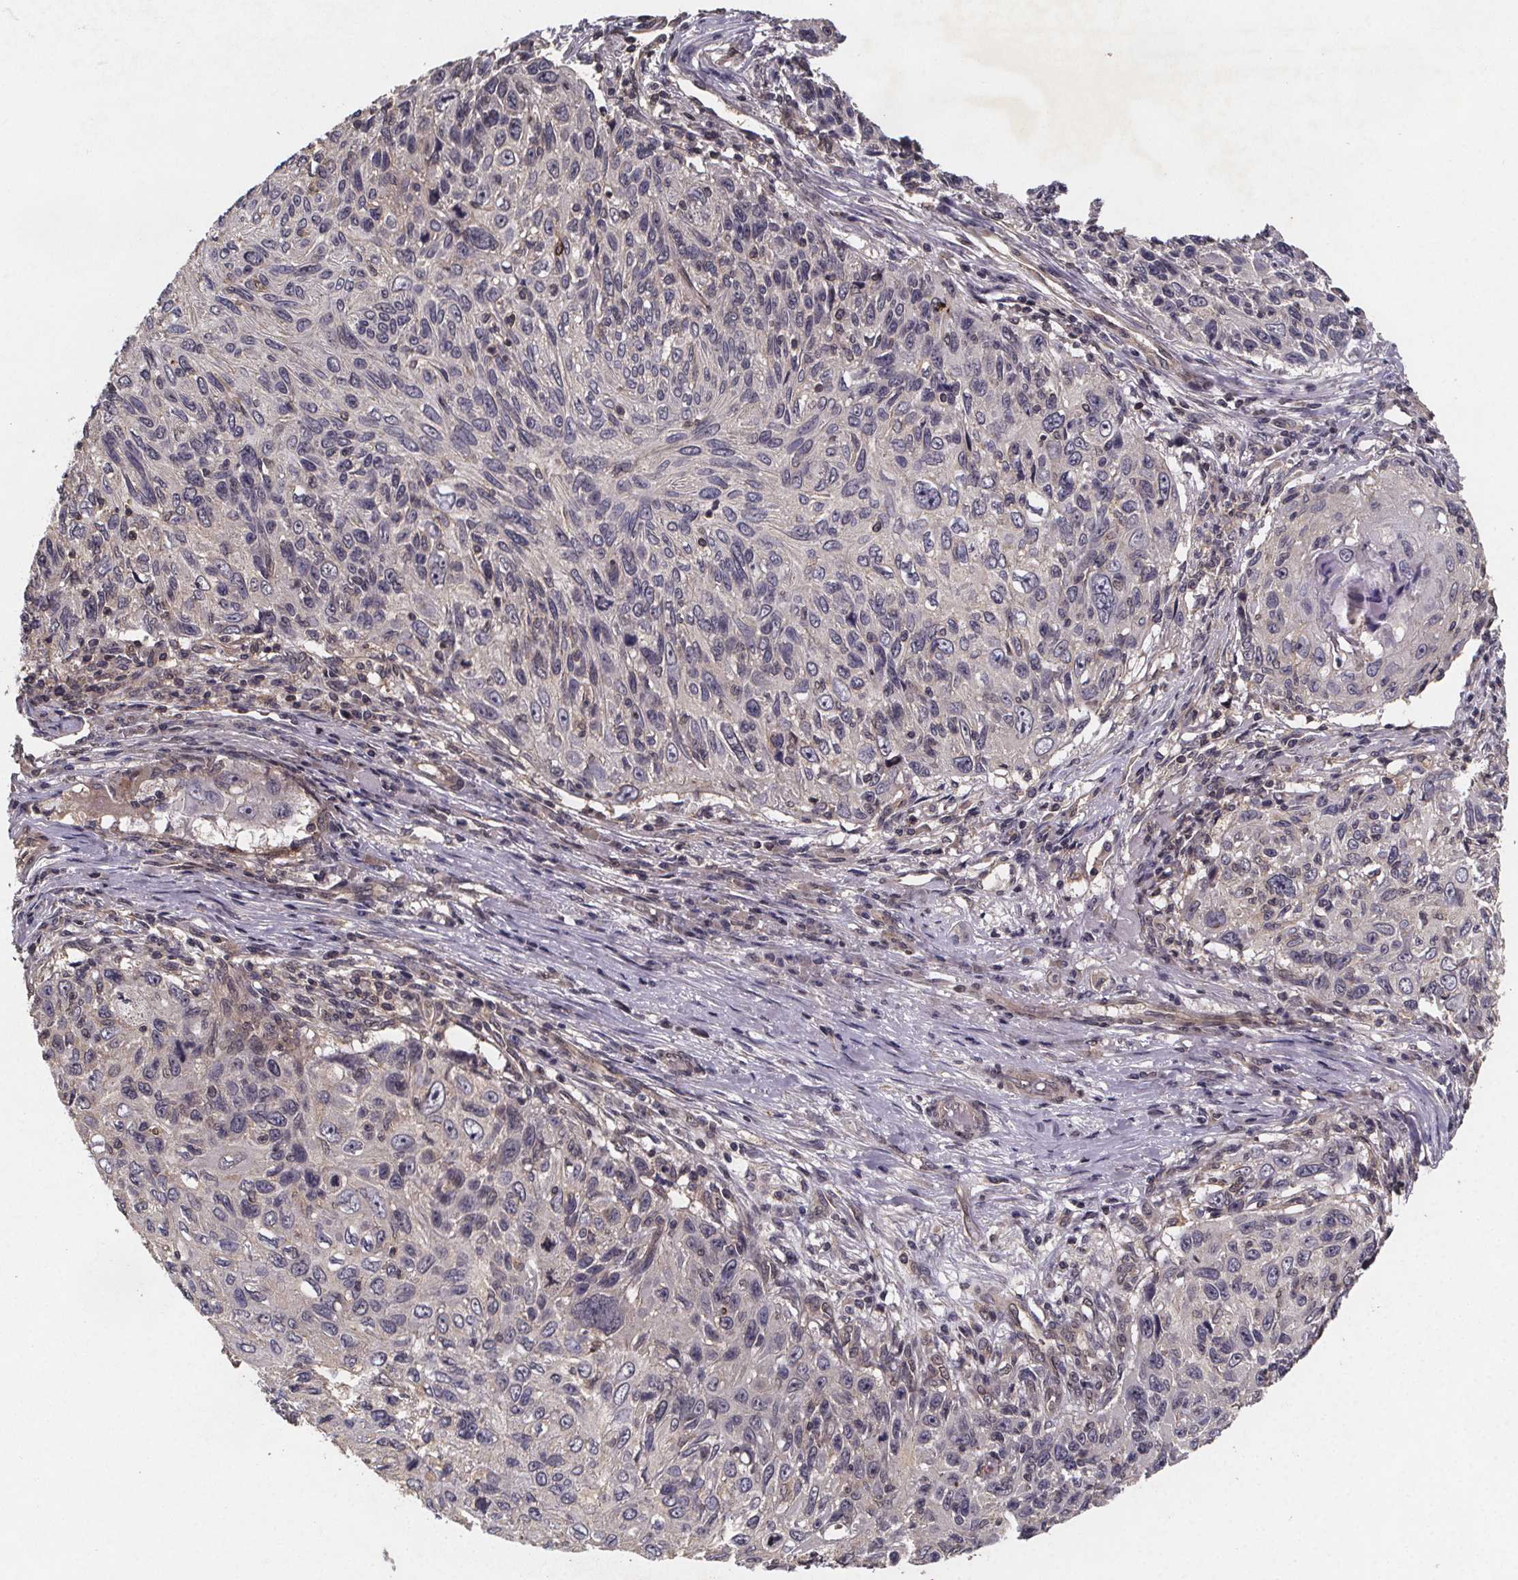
{"staining": {"intensity": "negative", "quantity": "none", "location": "none"}, "tissue": "skin cancer", "cell_type": "Tumor cells", "image_type": "cancer", "snomed": [{"axis": "morphology", "description": "Squamous cell carcinoma, NOS"}, {"axis": "topography", "description": "Skin"}], "caption": "Immunohistochemistry (IHC) micrograph of skin squamous cell carcinoma stained for a protein (brown), which exhibits no expression in tumor cells.", "gene": "PIERCE2", "patient": {"sex": "male", "age": 92}}